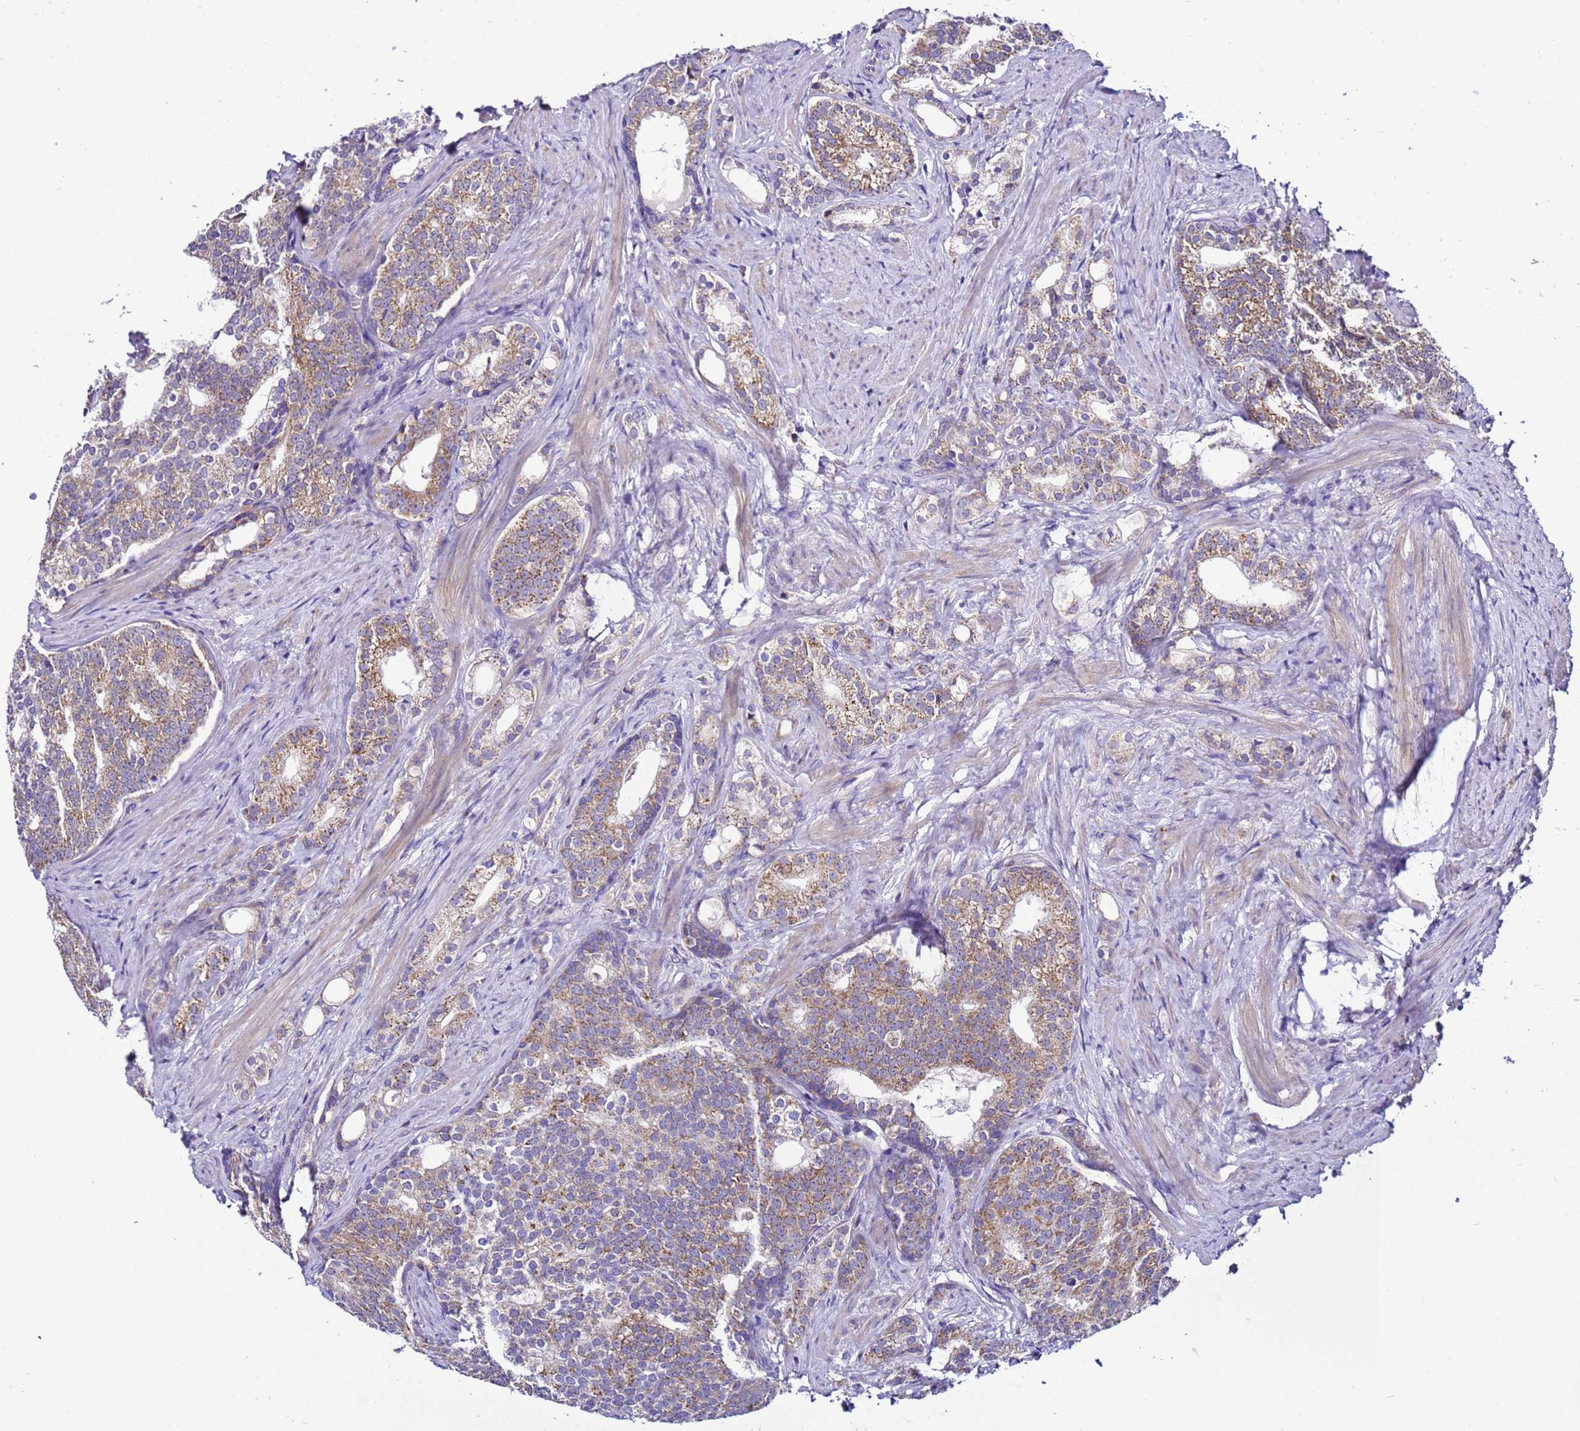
{"staining": {"intensity": "moderate", "quantity": ">75%", "location": "cytoplasmic/membranous"}, "tissue": "prostate cancer", "cell_type": "Tumor cells", "image_type": "cancer", "snomed": [{"axis": "morphology", "description": "Adenocarcinoma, Low grade"}, {"axis": "topography", "description": "Prostate"}], "caption": "The histopathology image demonstrates immunohistochemical staining of adenocarcinoma (low-grade) (prostate). There is moderate cytoplasmic/membranous staining is present in about >75% of tumor cells.", "gene": "HIGD2A", "patient": {"sex": "male", "age": 71}}